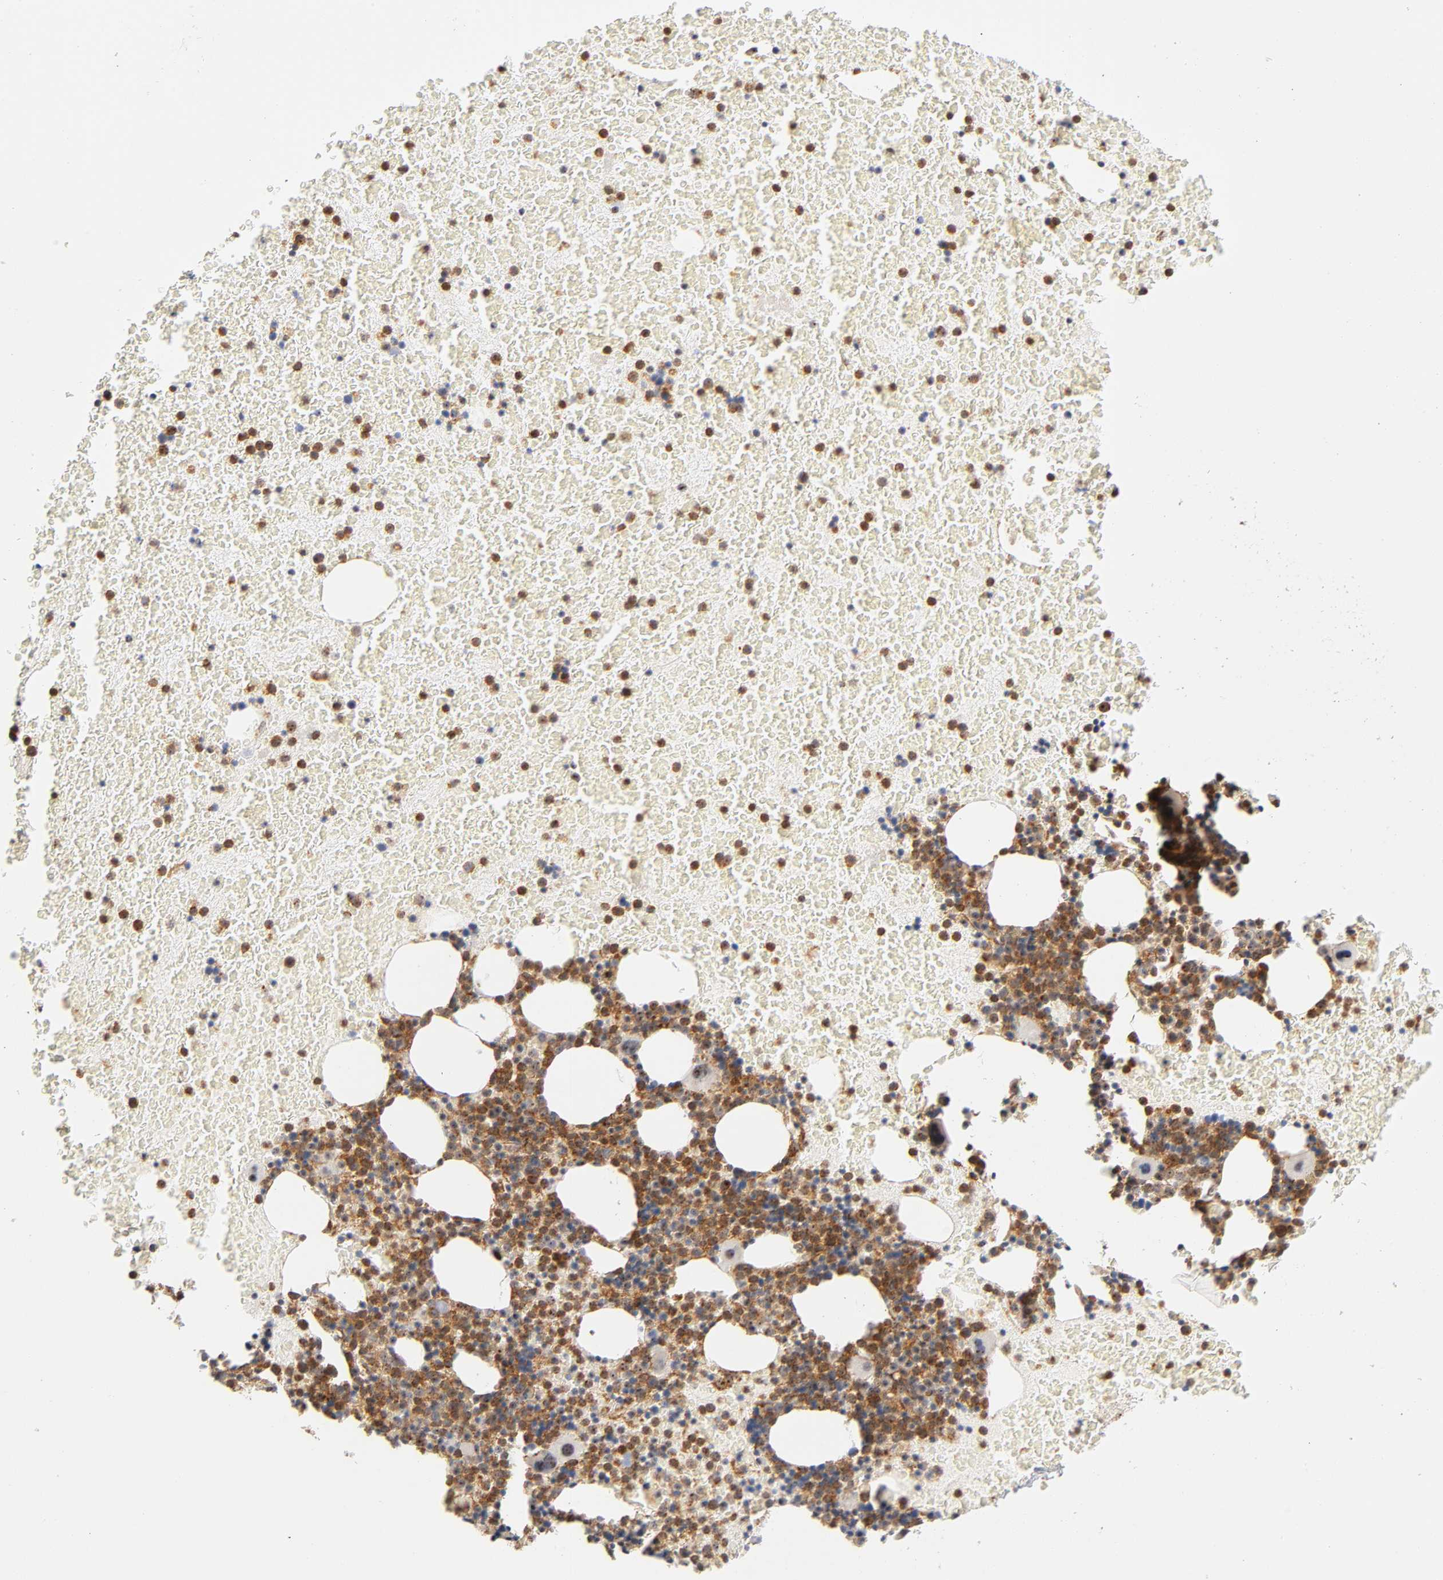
{"staining": {"intensity": "moderate", "quantity": "25%-75%", "location": "cytoplasmic/membranous"}, "tissue": "bone marrow", "cell_type": "Hematopoietic cells", "image_type": "normal", "snomed": [{"axis": "morphology", "description": "Normal tissue, NOS"}, {"axis": "topography", "description": "Bone marrow"}], "caption": "Immunohistochemistry (DAB) staining of unremarkable human bone marrow demonstrates moderate cytoplasmic/membranous protein staining in approximately 25%-75% of hematopoietic cells.", "gene": "PLD1", "patient": {"sex": "female", "age": 71}}